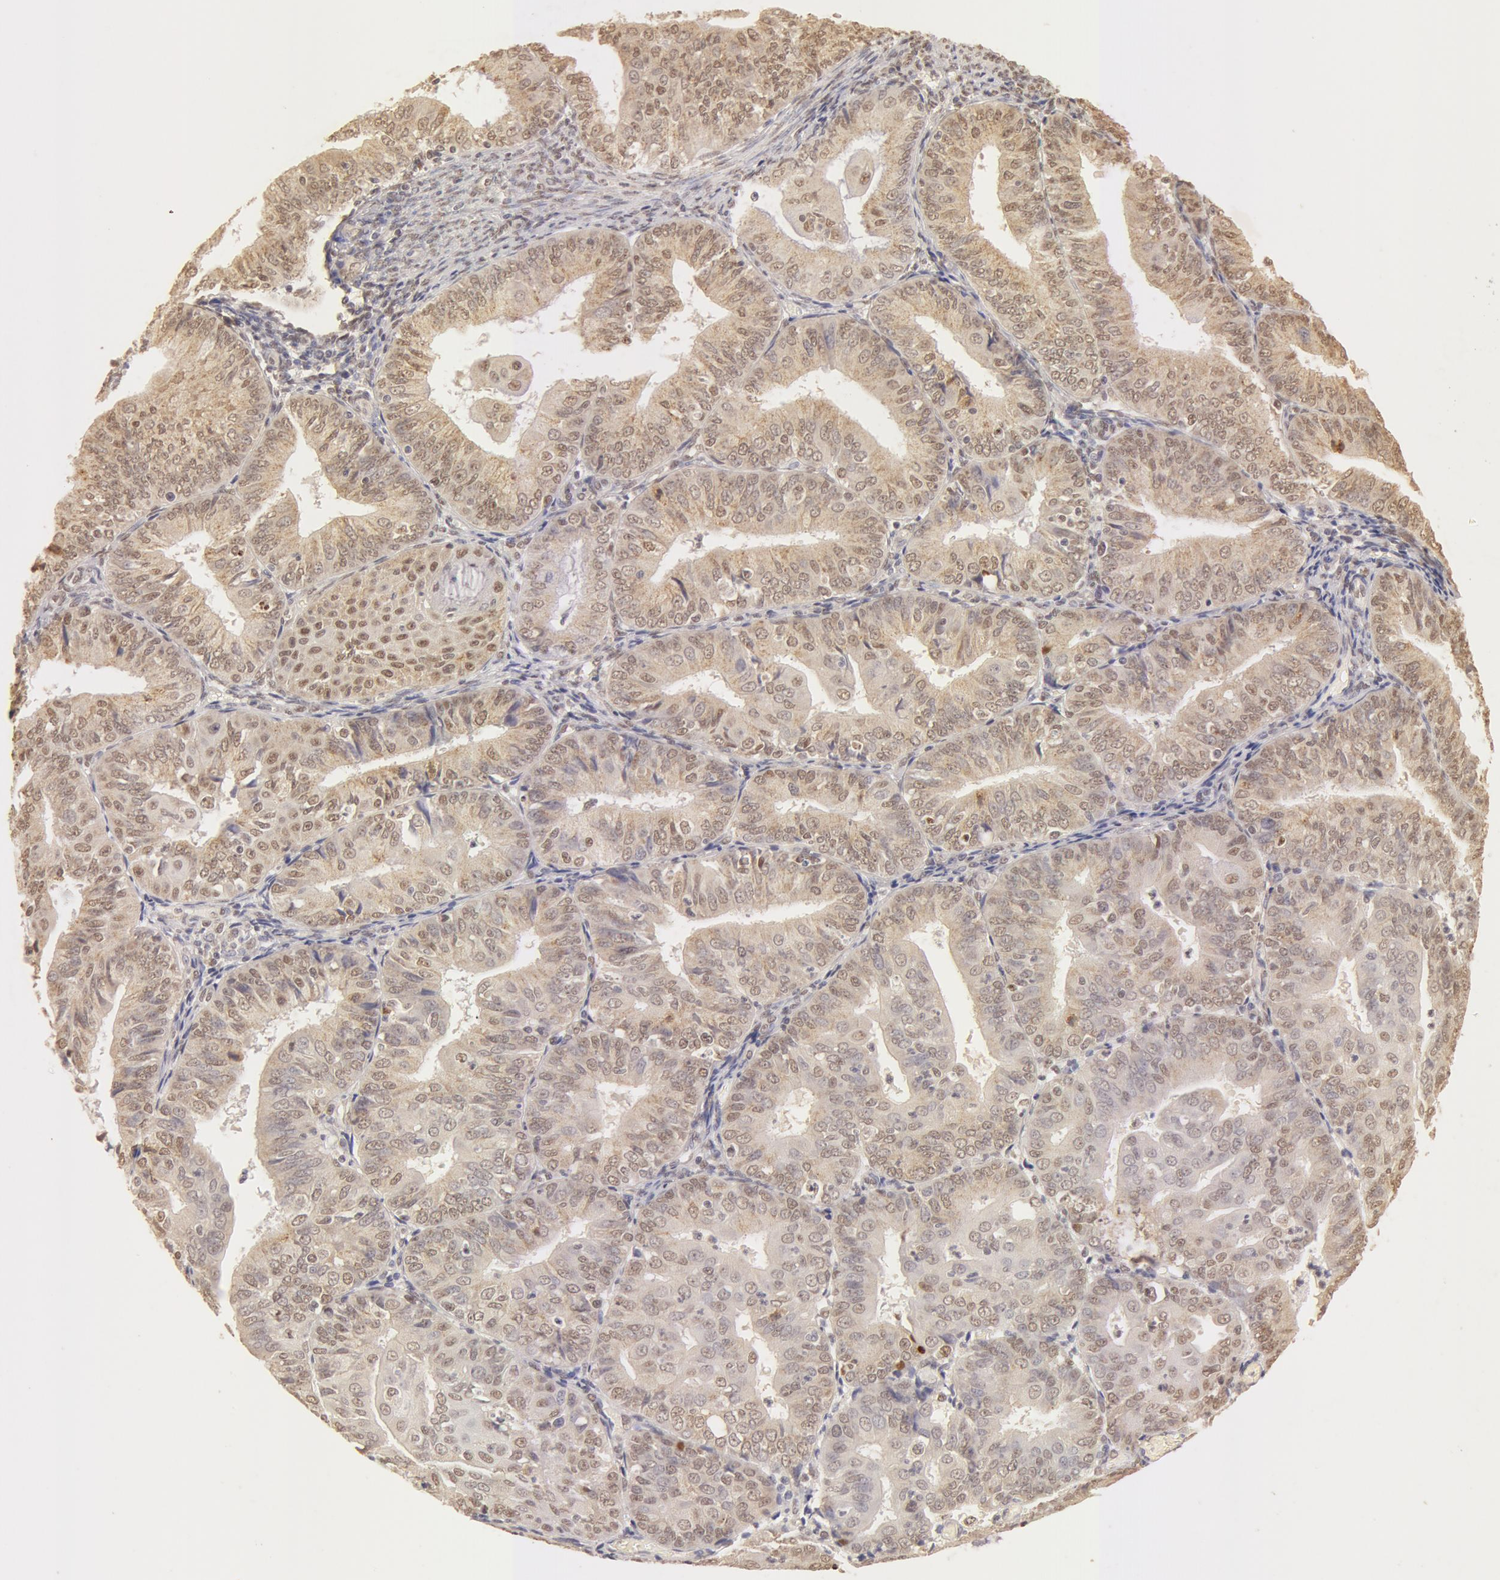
{"staining": {"intensity": "moderate", "quantity": ">75%", "location": "cytoplasmic/membranous,nuclear"}, "tissue": "endometrial cancer", "cell_type": "Tumor cells", "image_type": "cancer", "snomed": [{"axis": "morphology", "description": "Adenocarcinoma, NOS"}, {"axis": "topography", "description": "Endometrium"}], "caption": "The photomicrograph demonstrates immunohistochemical staining of adenocarcinoma (endometrial). There is moderate cytoplasmic/membranous and nuclear staining is identified in about >75% of tumor cells.", "gene": "SNRNP70", "patient": {"sex": "female", "age": 79}}